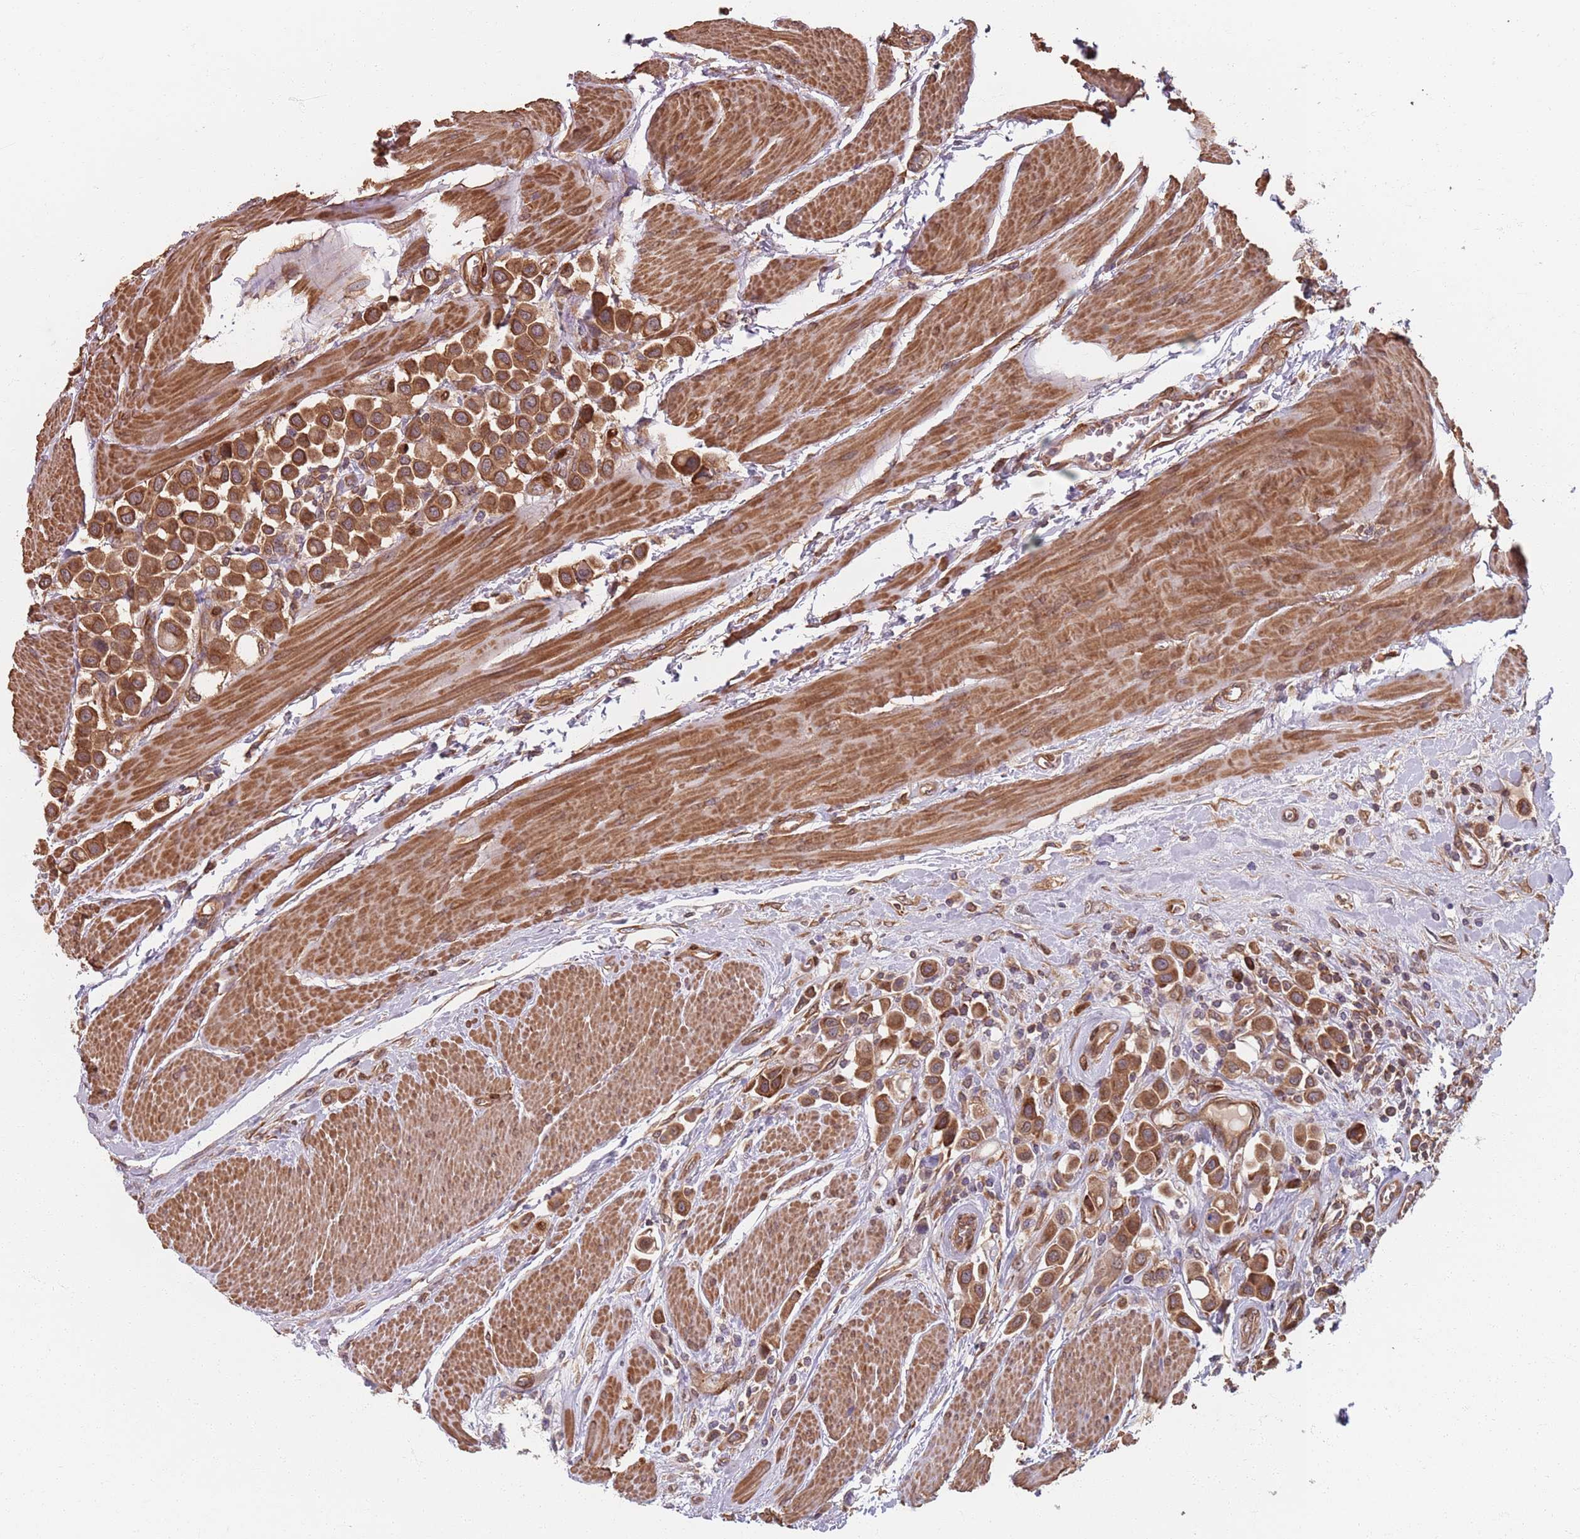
{"staining": {"intensity": "strong", "quantity": ">75%", "location": "cytoplasmic/membranous"}, "tissue": "urothelial cancer", "cell_type": "Tumor cells", "image_type": "cancer", "snomed": [{"axis": "morphology", "description": "Urothelial carcinoma, High grade"}, {"axis": "topography", "description": "Urinary bladder"}], "caption": "Immunohistochemistry (DAB (3,3'-diaminobenzidine)) staining of high-grade urothelial carcinoma reveals strong cytoplasmic/membranous protein positivity in approximately >75% of tumor cells. (DAB (3,3'-diaminobenzidine) IHC, brown staining for protein, blue staining for nuclei).", "gene": "NOTCH3", "patient": {"sex": "male", "age": 50}}